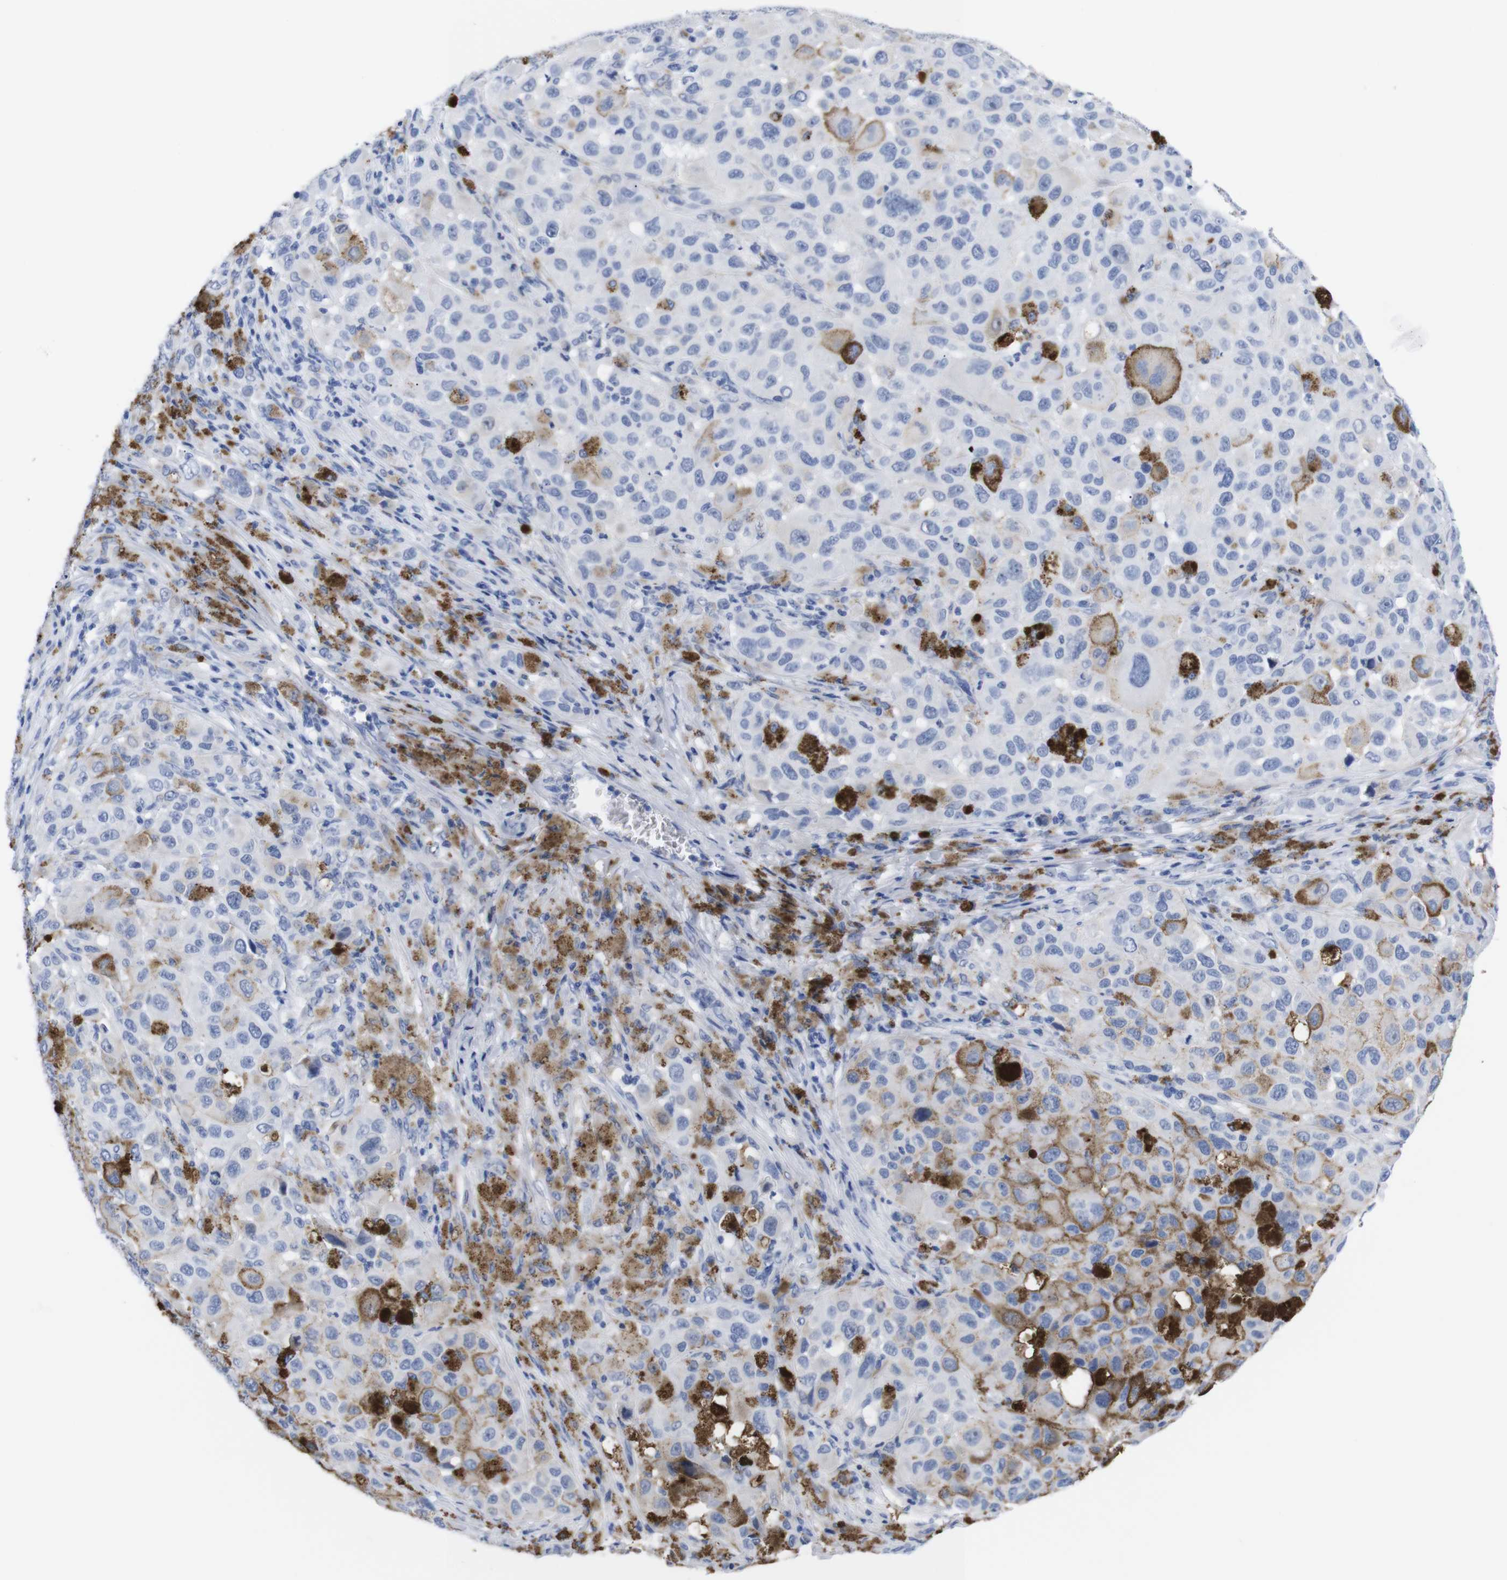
{"staining": {"intensity": "negative", "quantity": "none", "location": "none"}, "tissue": "melanoma", "cell_type": "Tumor cells", "image_type": "cancer", "snomed": [{"axis": "morphology", "description": "Malignant melanoma, NOS"}, {"axis": "topography", "description": "Skin"}], "caption": "Melanoma stained for a protein using immunohistochemistry reveals no positivity tumor cells.", "gene": "LRRC55", "patient": {"sex": "male", "age": 96}}